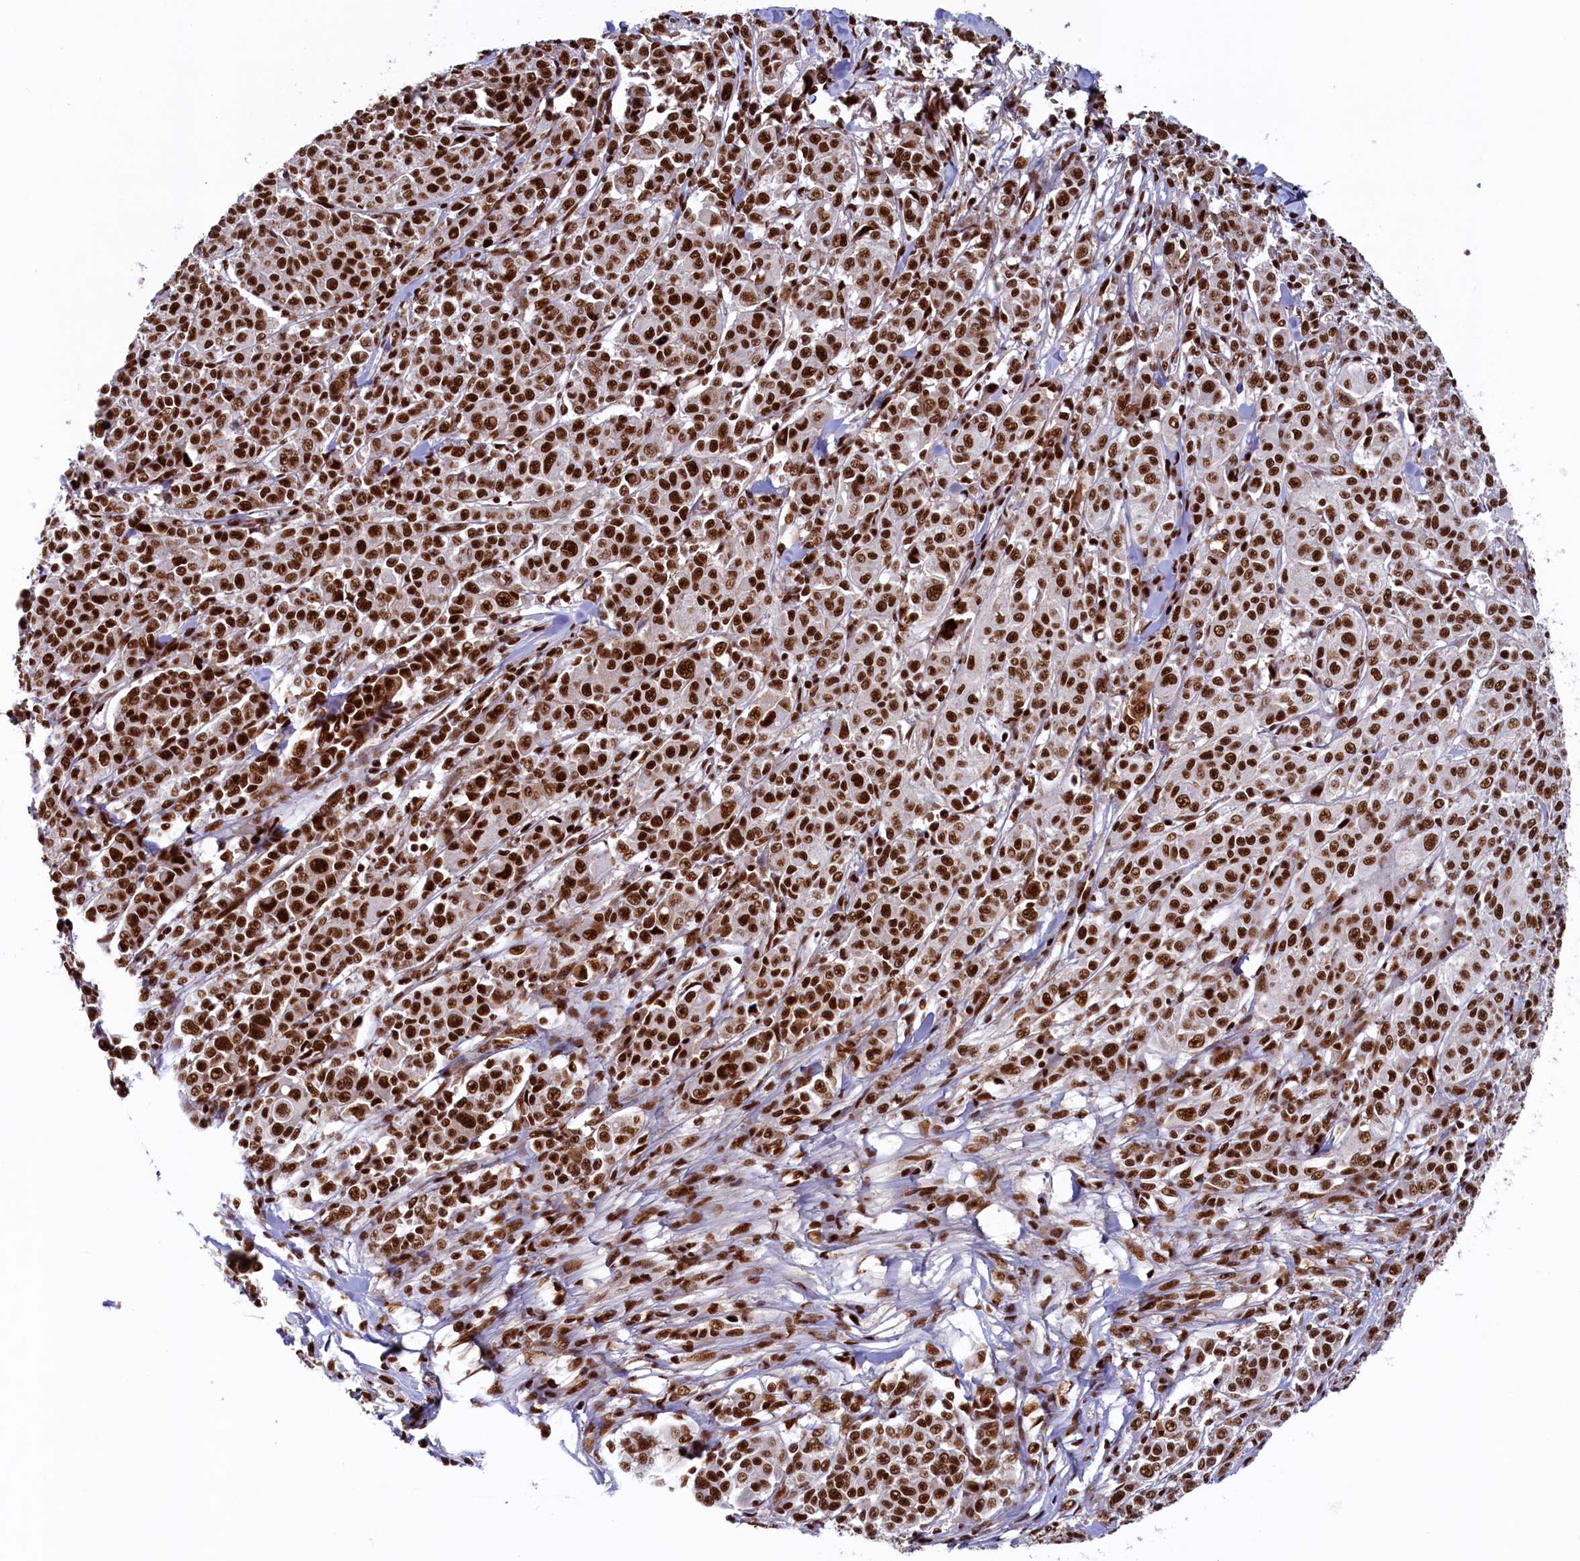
{"staining": {"intensity": "strong", "quantity": ">75%", "location": "nuclear"}, "tissue": "melanoma", "cell_type": "Tumor cells", "image_type": "cancer", "snomed": [{"axis": "morphology", "description": "Malignant melanoma, NOS"}, {"axis": "topography", "description": "Skin"}], "caption": "IHC (DAB) staining of melanoma demonstrates strong nuclear protein expression in about >75% of tumor cells.", "gene": "ZC3H18", "patient": {"sex": "female", "age": 52}}